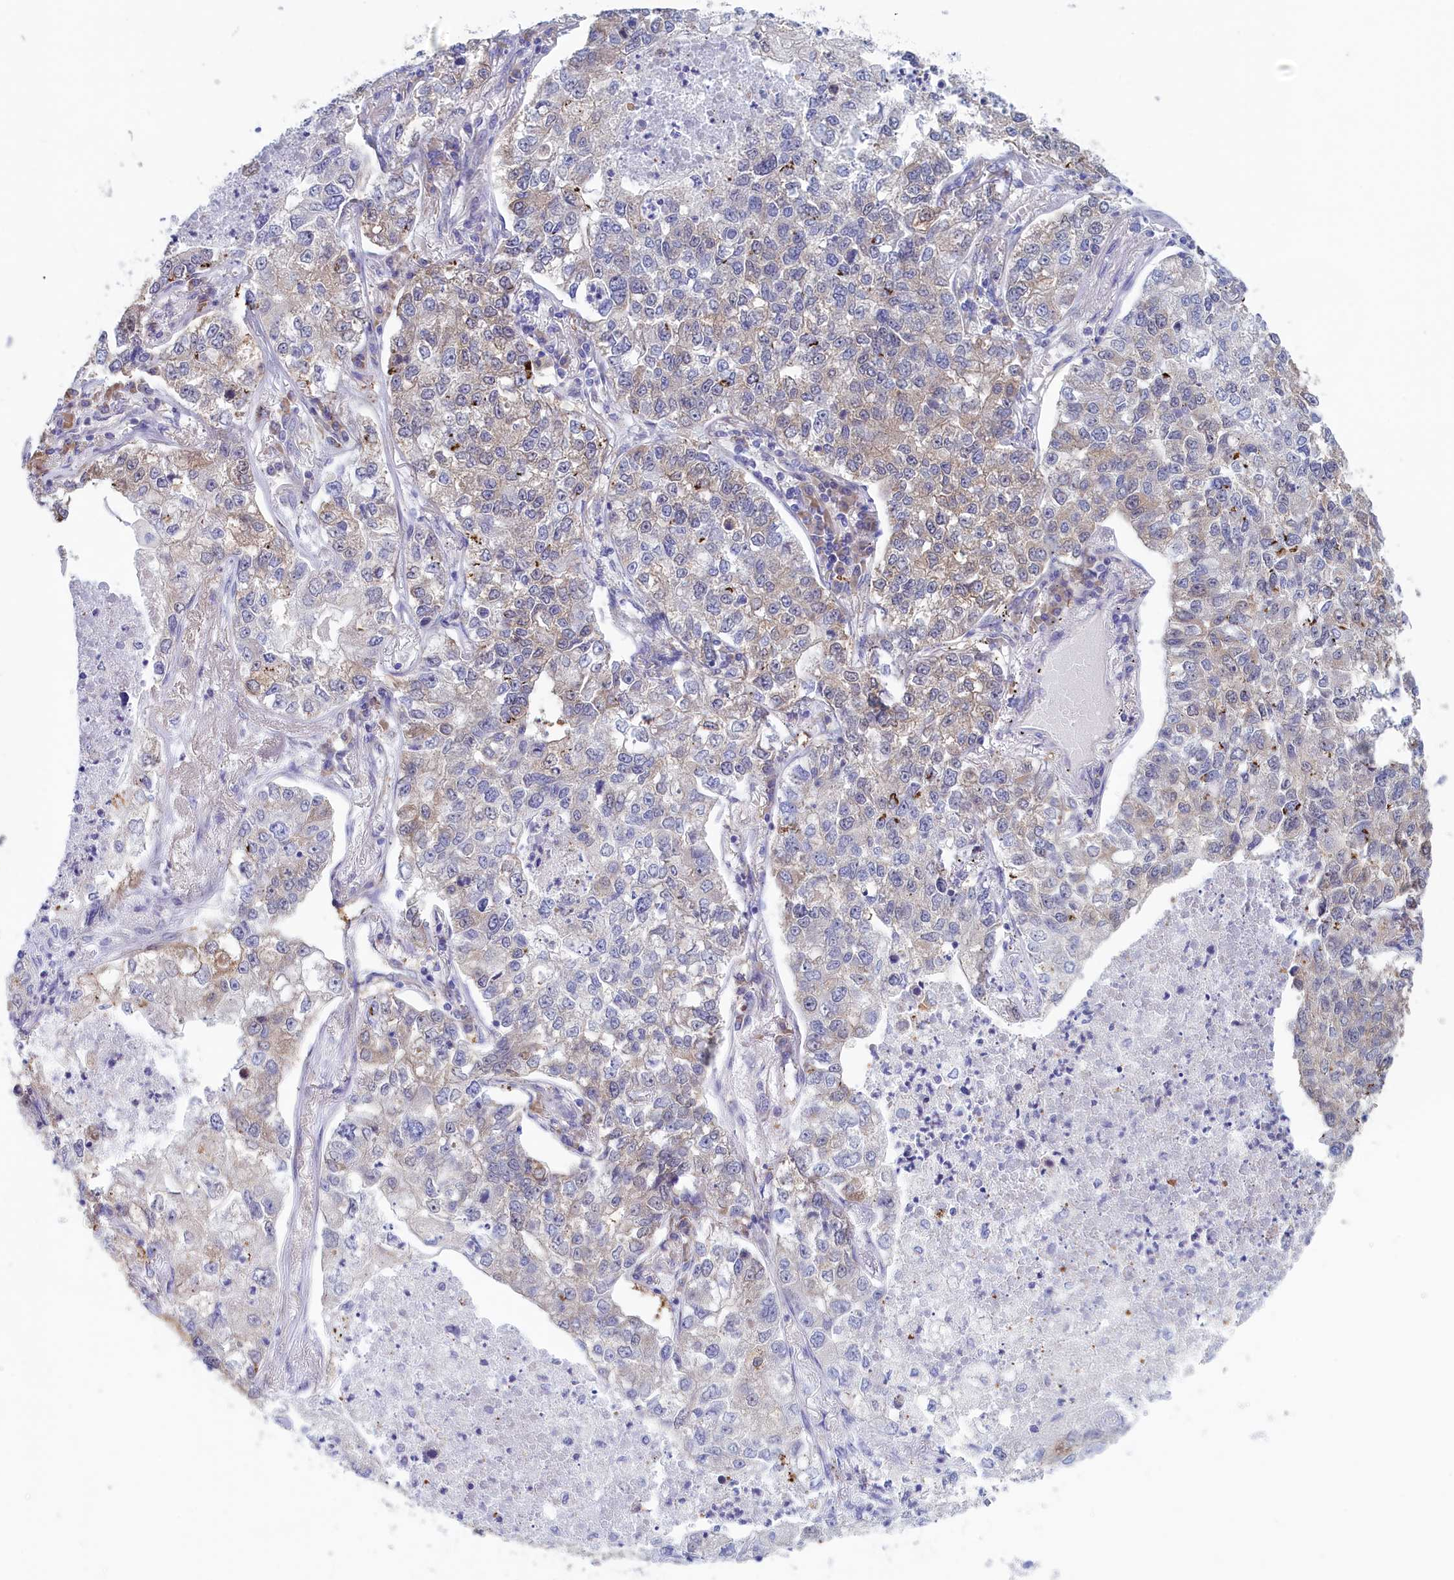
{"staining": {"intensity": "weak", "quantity": "<25%", "location": "cytoplasmic/membranous"}, "tissue": "lung cancer", "cell_type": "Tumor cells", "image_type": "cancer", "snomed": [{"axis": "morphology", "description": "Adenocarcinoma, NOS"}, {"axis": "topography", "description": "Lung"}], "caption": "DAB immunohistochemical staining of lung cancer (adenocarcinoma) exhibits no significant staining in tumor cells. (DAB (3,3'-diaminobenzidine) immunohistochemistry with hematoxylin counter stain).", "gene": "SYNDIG1L", "patient": {"sex": "male", "age": 49}}